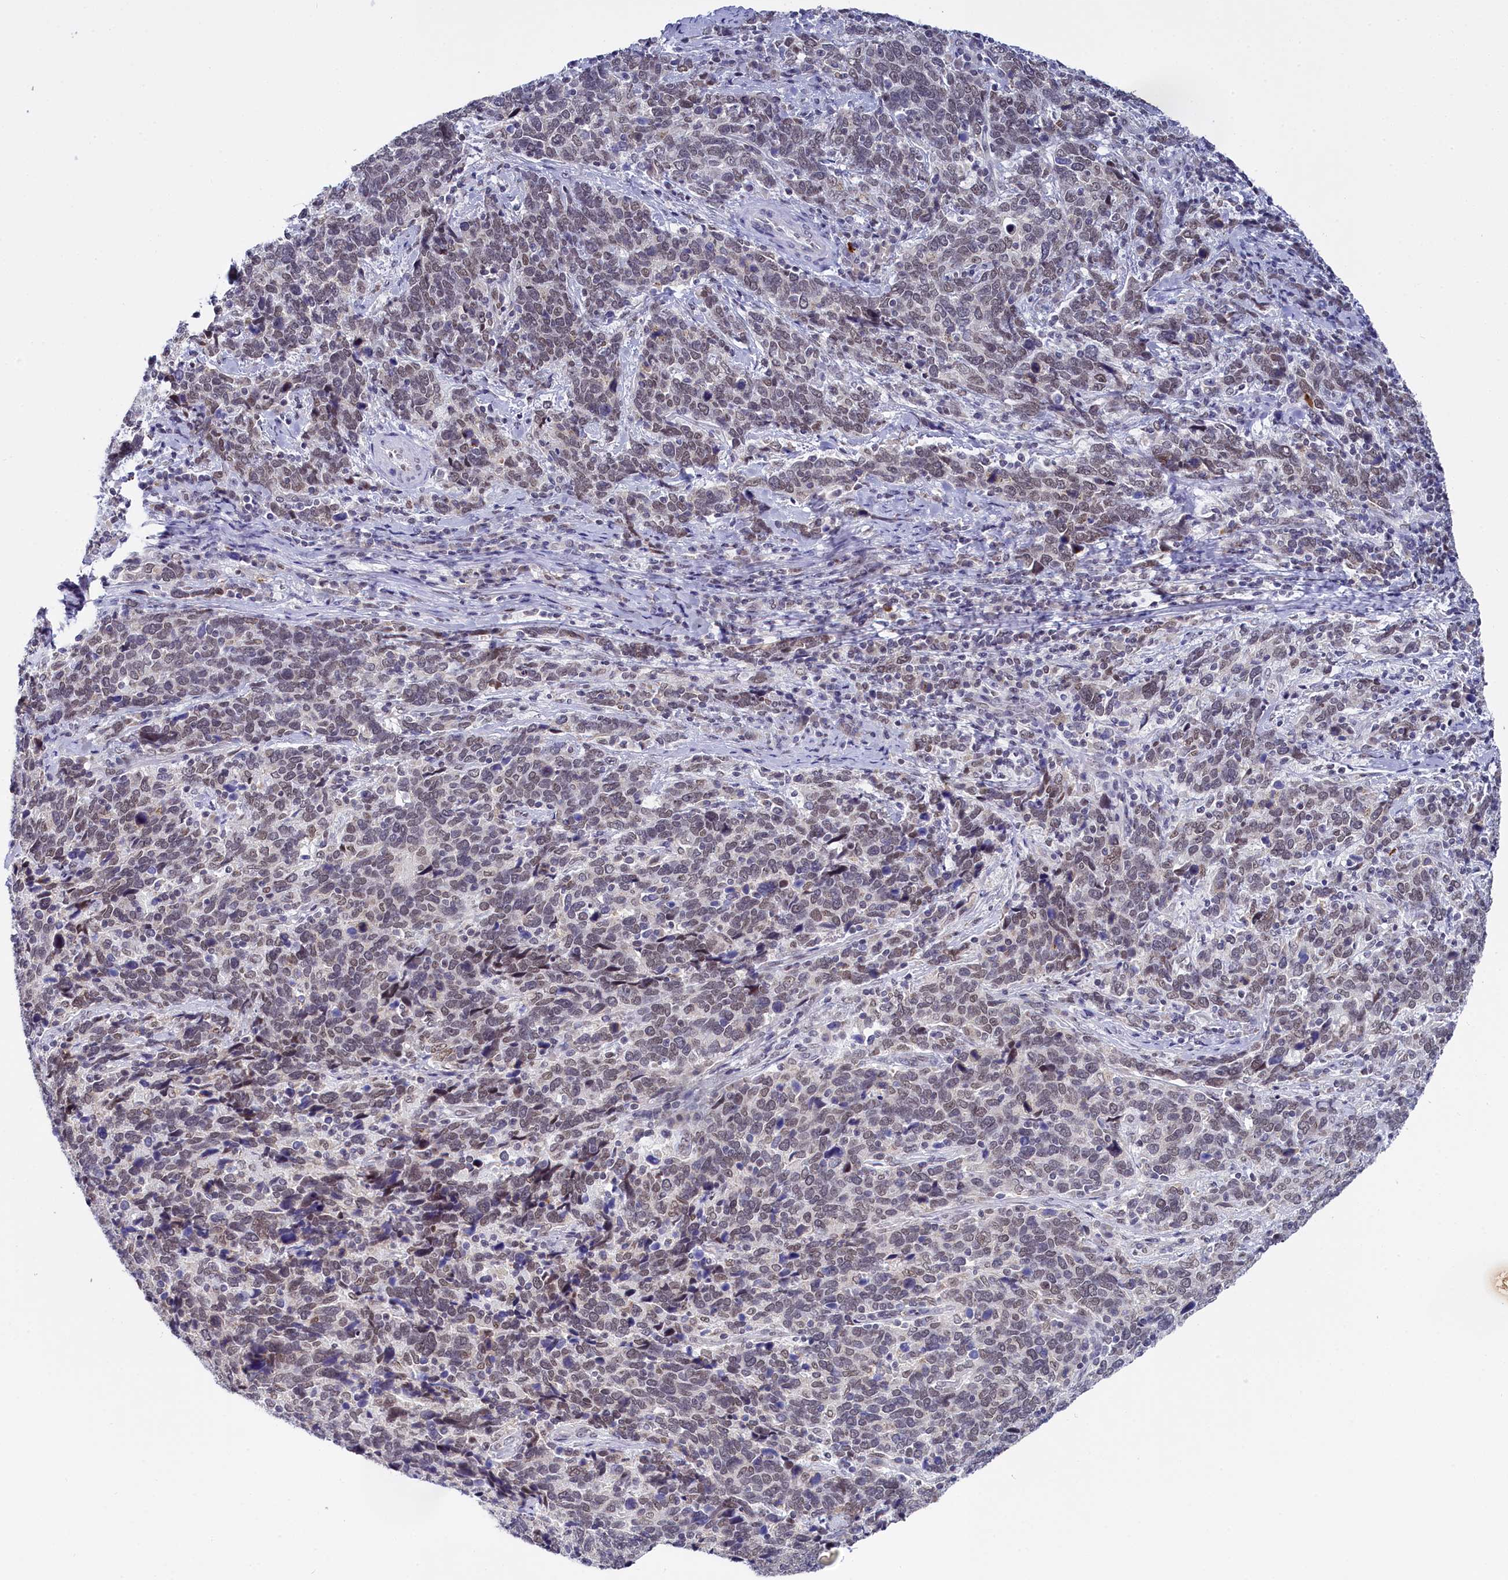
{"staining": {"intensity": "weak", "quantity": "25%-75%", "location": "nuclear"}, "tissue": "cervical cancer", "cell_type": "Tumor cells", "image_type": "cancer", "snomed": [{"axis": "morphology", "description": "Squamous cell carcinoma, NOS"}, {"axis": "topography", "description": "Cervix"}], "caption": "This is a histology image of immunohistochemistry (IHC) staining of cervical cancer (squamous cell carcinoma), which shows weak expression in the nuclear of tumor cells.", "gene": "PPHLN1", "patient": {"sex": "female", "age": 41}}